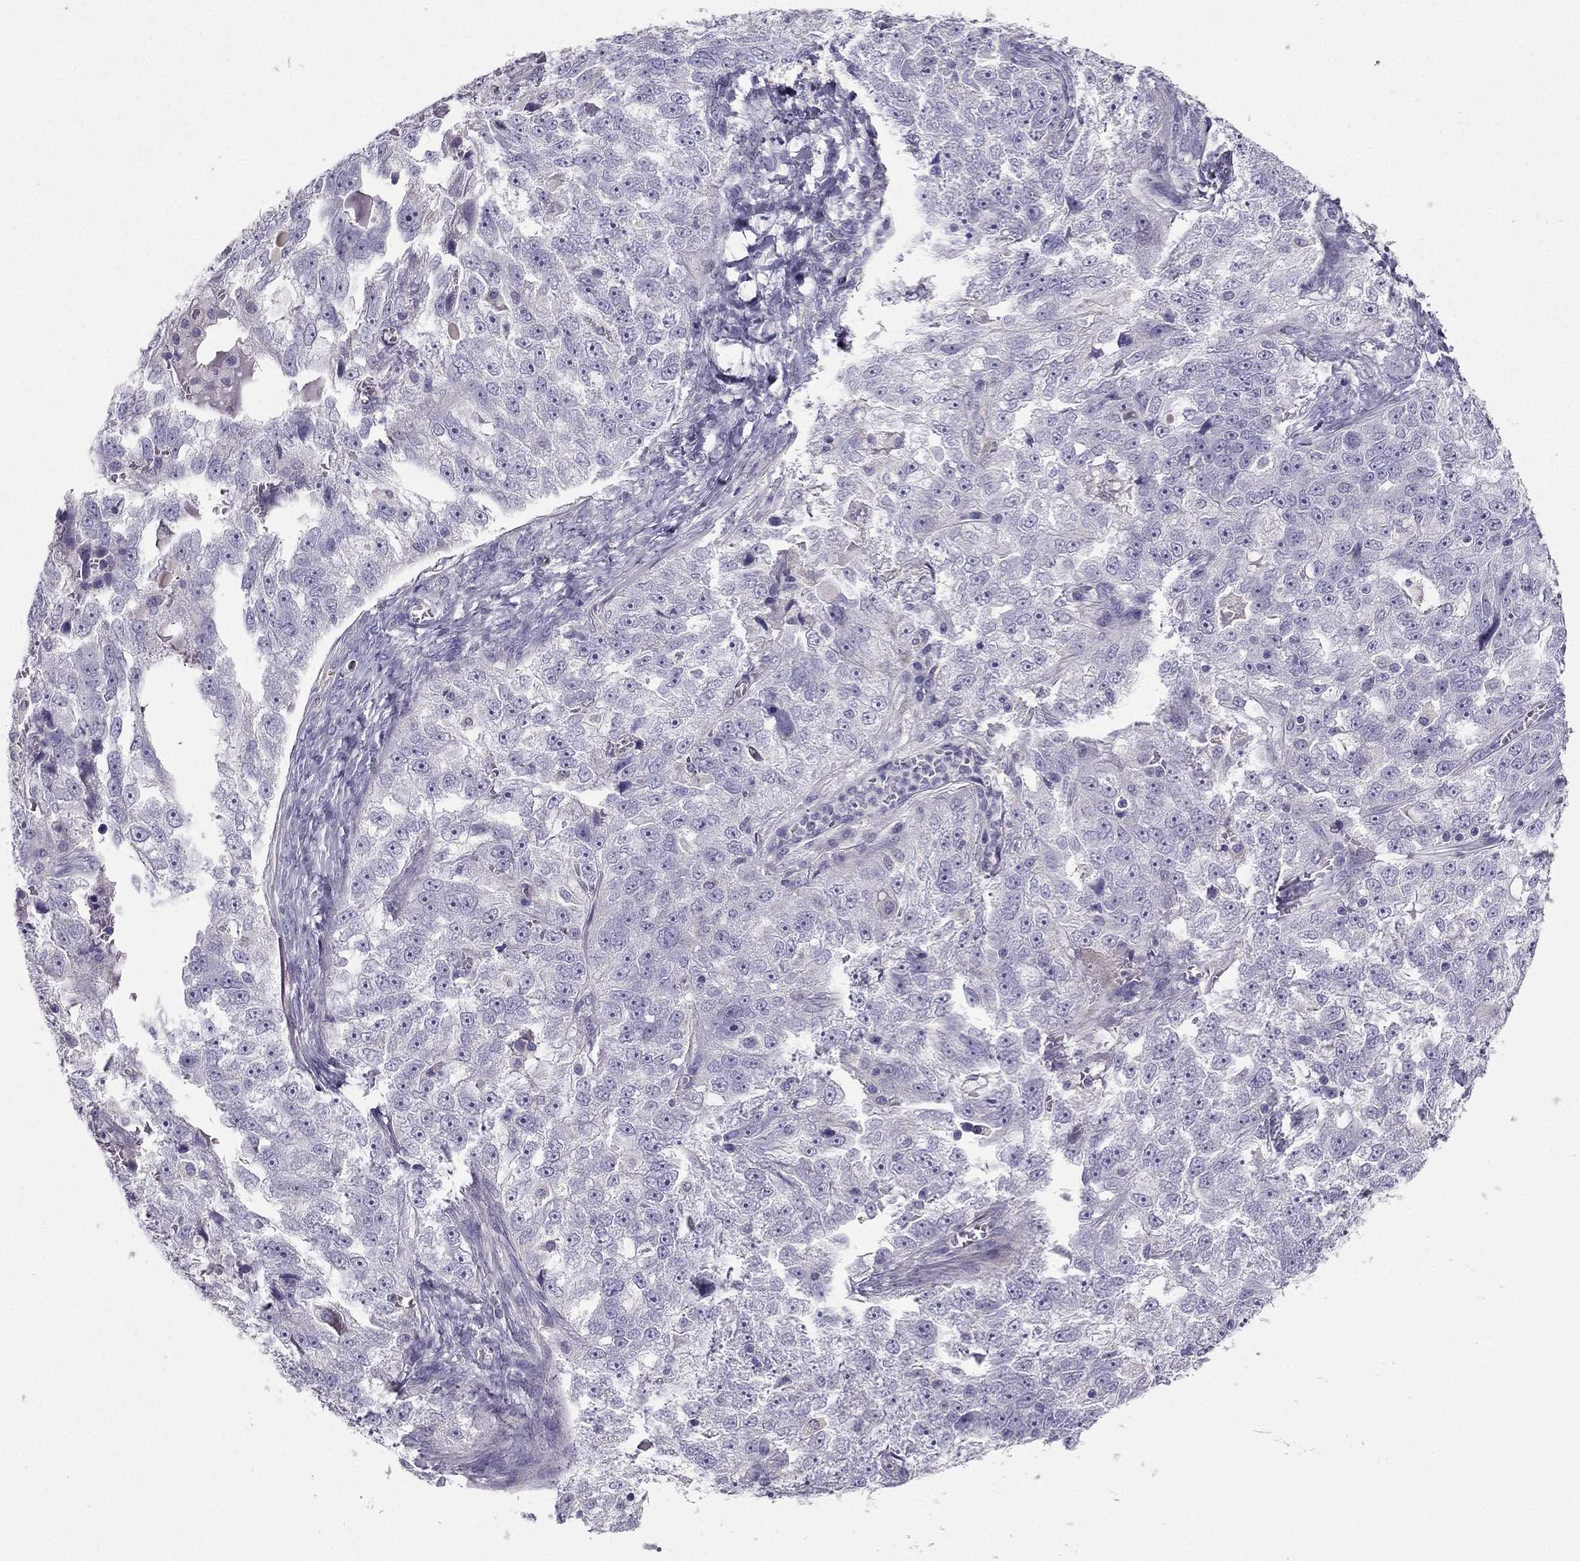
{"staining": {"intensity": "negative", "quantity": "none", "location": "none"}, "tissue": "ovarian cancer", "cell_type": "Tumor cells", "image_type": "cancer", "snomed": [{"axis": "morphology", "description": "Cystadenocarcinoma, serous, NOS"}, {"axis": "topography", "description": "Ovary"}], "caption": "This micrograph is of serous cystadenocarcinoma (ovarian) stained with immunohistochemistry to label a protein in brown with the nuclei are counter-stained blue. There is no positivity in tumor cells.", "gene": "LMTK3", "patient": {"sex": "female", "age": 51}}